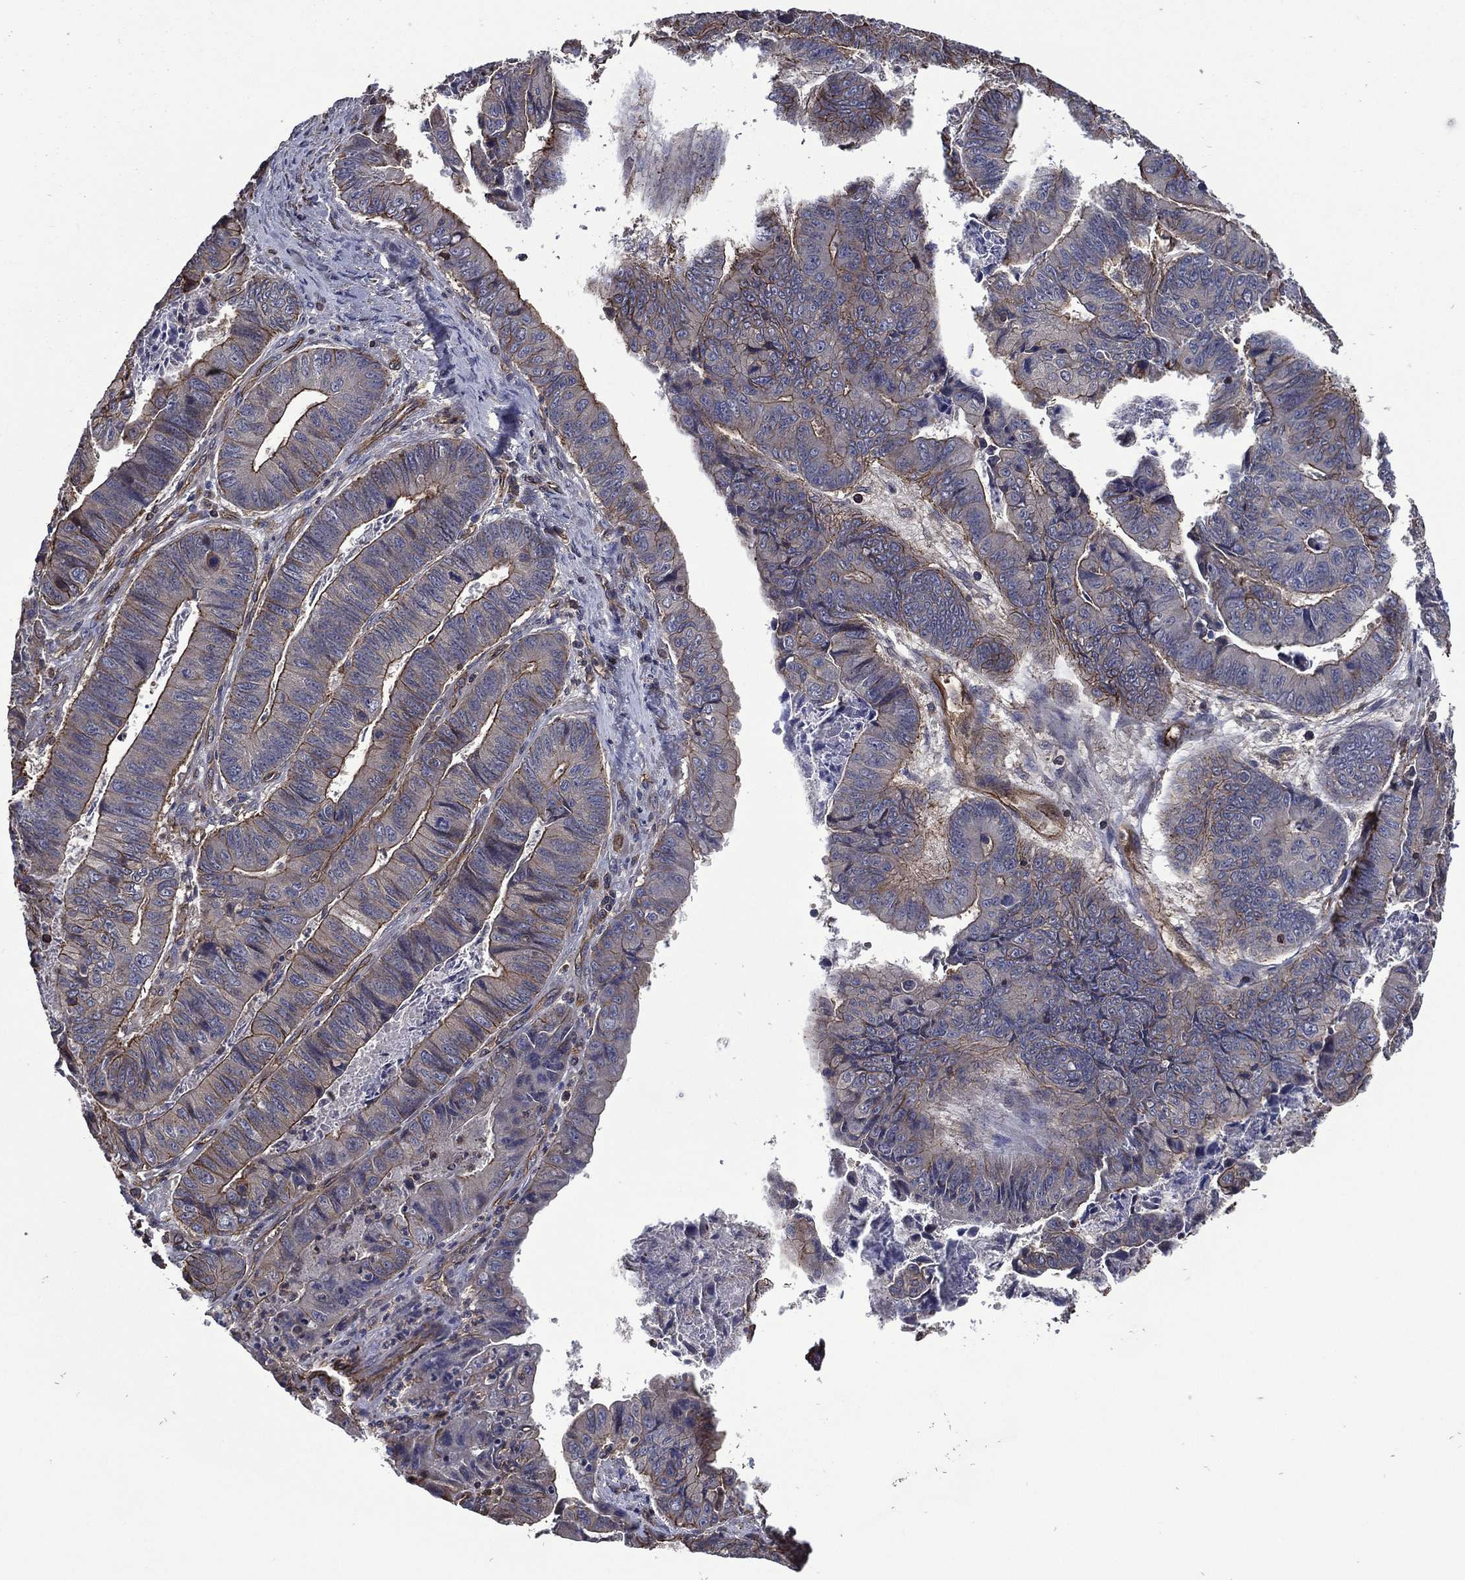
{"staining": {"intensity": "moderate", "quantity": "25%-75%", "location": "cytoplasmic/membranous"}, "tissue": "stomach cancer", "cell_type": "Tumor cells", "image_type": "cancer", "snomed": [{"axis": "morphology", "description": "Adenocarcinoma, NOS"}, {"axis": "topography", "description": "Stomach, lower"}], "caption": "Immunohistochemistry (DAB) staining of human stomach cancer exhibits moderate cytoplasmic/membranous protein staining in approximately 25%-75% of tumor cells.", "gene": "PLPP3", "patient": {"sex": "male", "age": 77}}